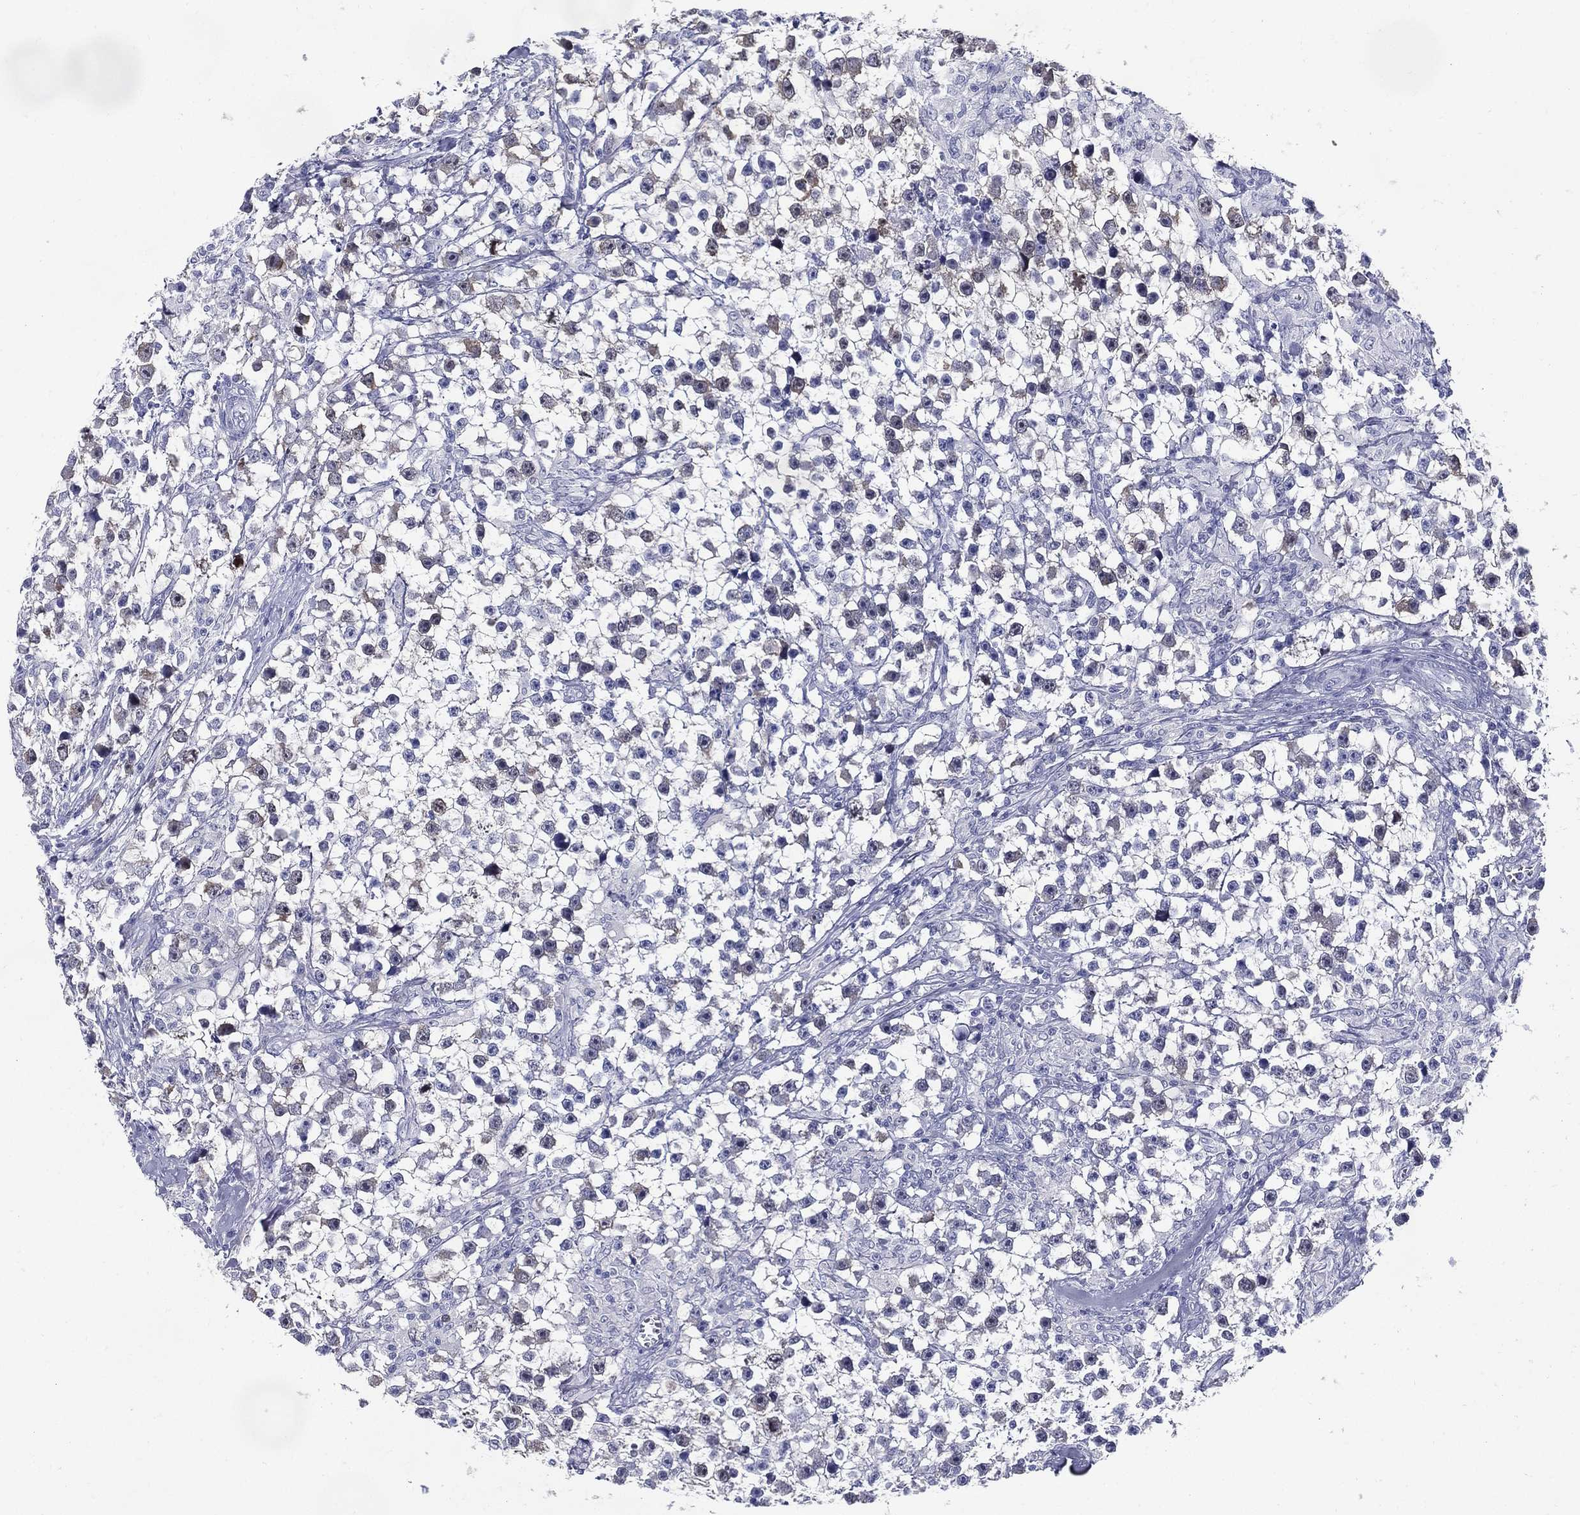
{"staining": {"intensity": "negative", "quantity": "none", "location": "none"}, "tissue": "testis cancer", "cell_type": "Tumor cells", "image_type": "cancer", "snomed": [{"axis": "morphology", "description": "Seminoma, NOS"}, {"axis": "topography", "description": "Testis"}], "caption": "Seminoma (testis) was stained to show a protein in brown. There is no significant staining in tumor cells.", "gene": "KIF2C", "patient": {"sex": "male", "age": 59}}